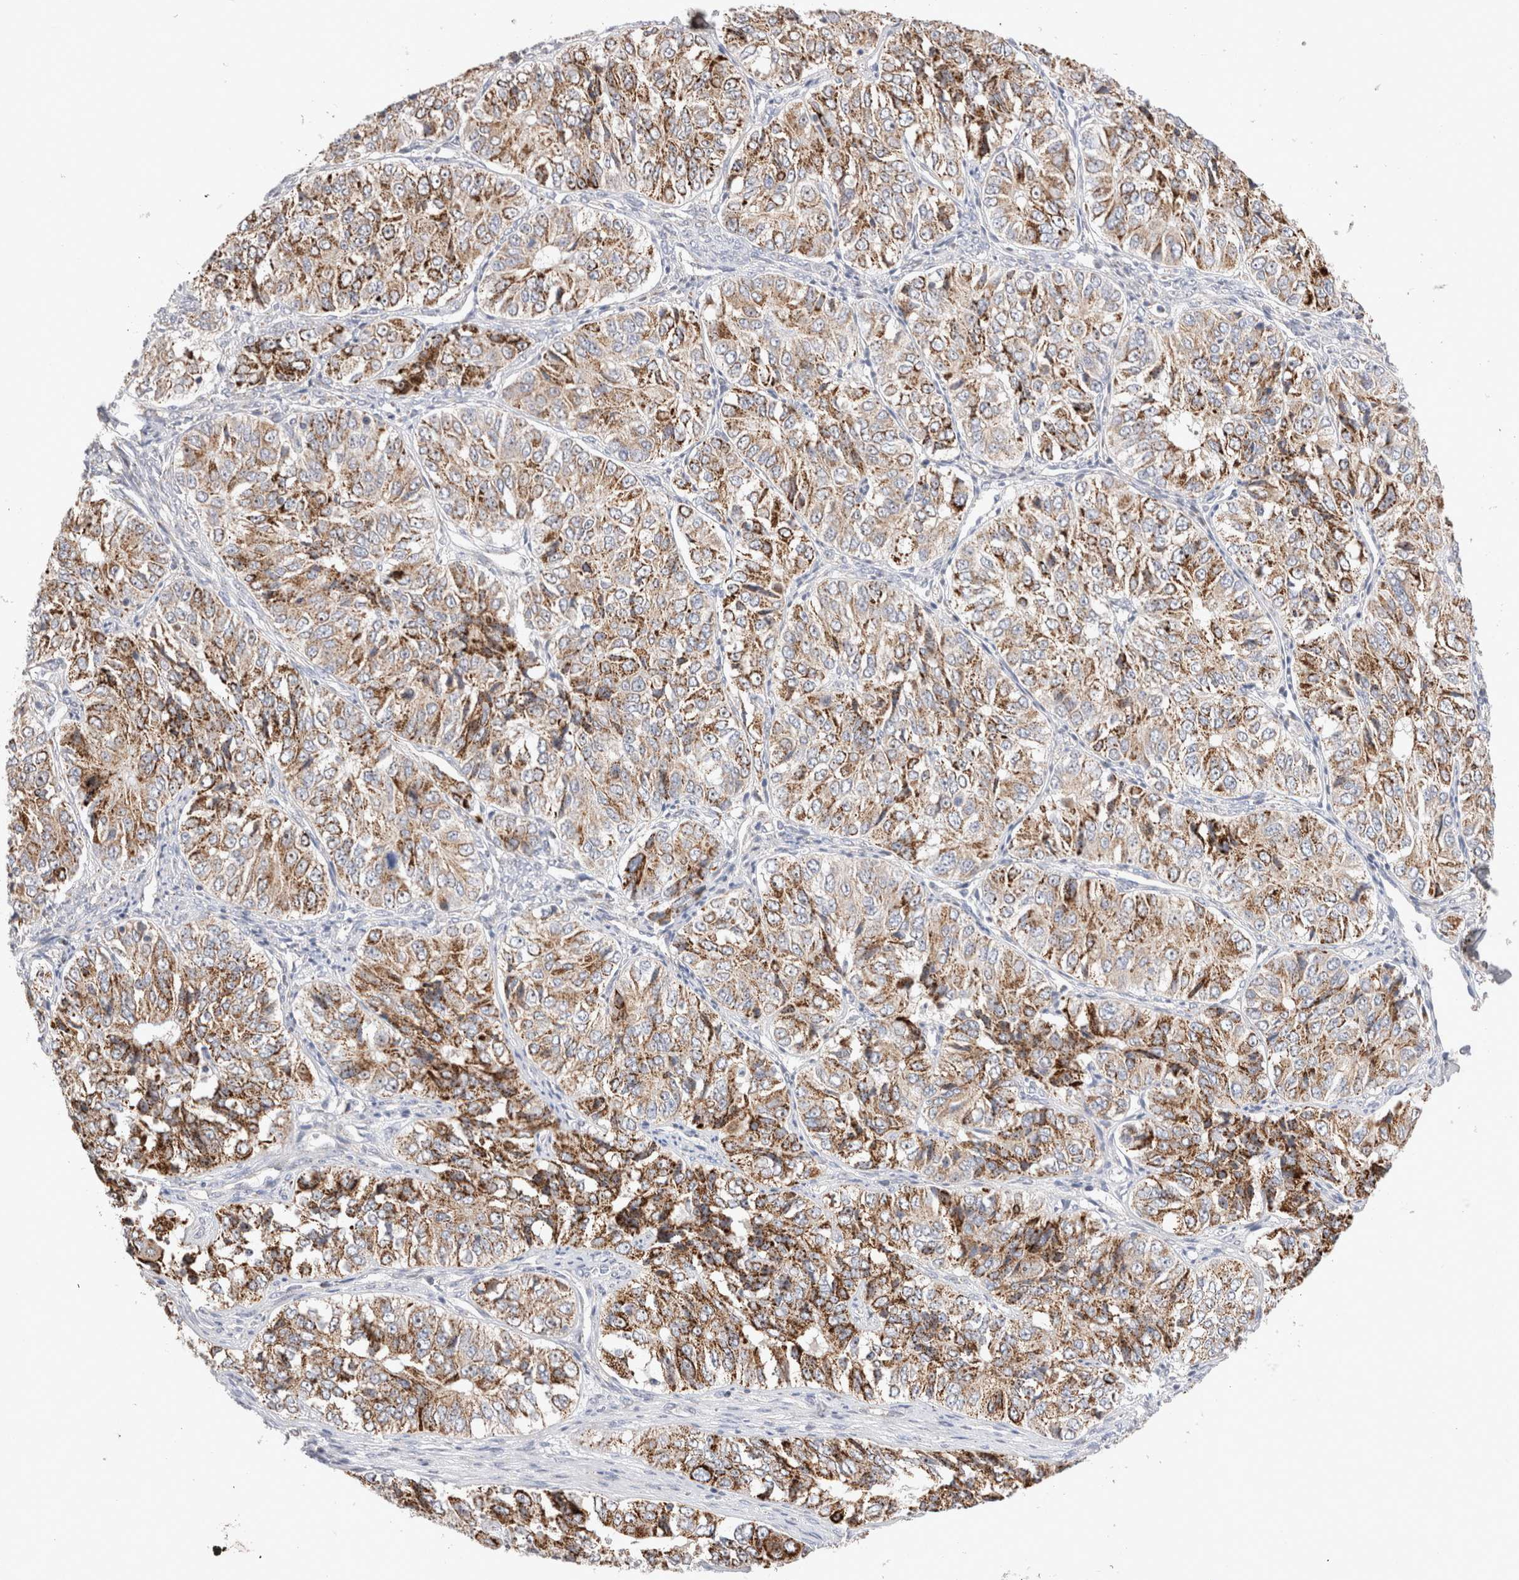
{"staining": {"intensity": "strong", "quantity": ">75%", "location": "cytoplasmic/membranous"}, "tissue": "ovarian cancer", "cell_type": "Tumor cells", "image_type": "cancer", "snomed": [{"axis": "morphology", "description": "Carcinoma, endometroid"}, {"axis": "topography", "description": "Ovary"}], "caption": "Ovarian cancer (endometroid carcinoma) stained for a protein (brown) reveals strong cytoplasmic/membranous positive staining in about >75% of tumor cells.", "gene": "CHADL", "patient": {"sex": "female", "age": 51}}